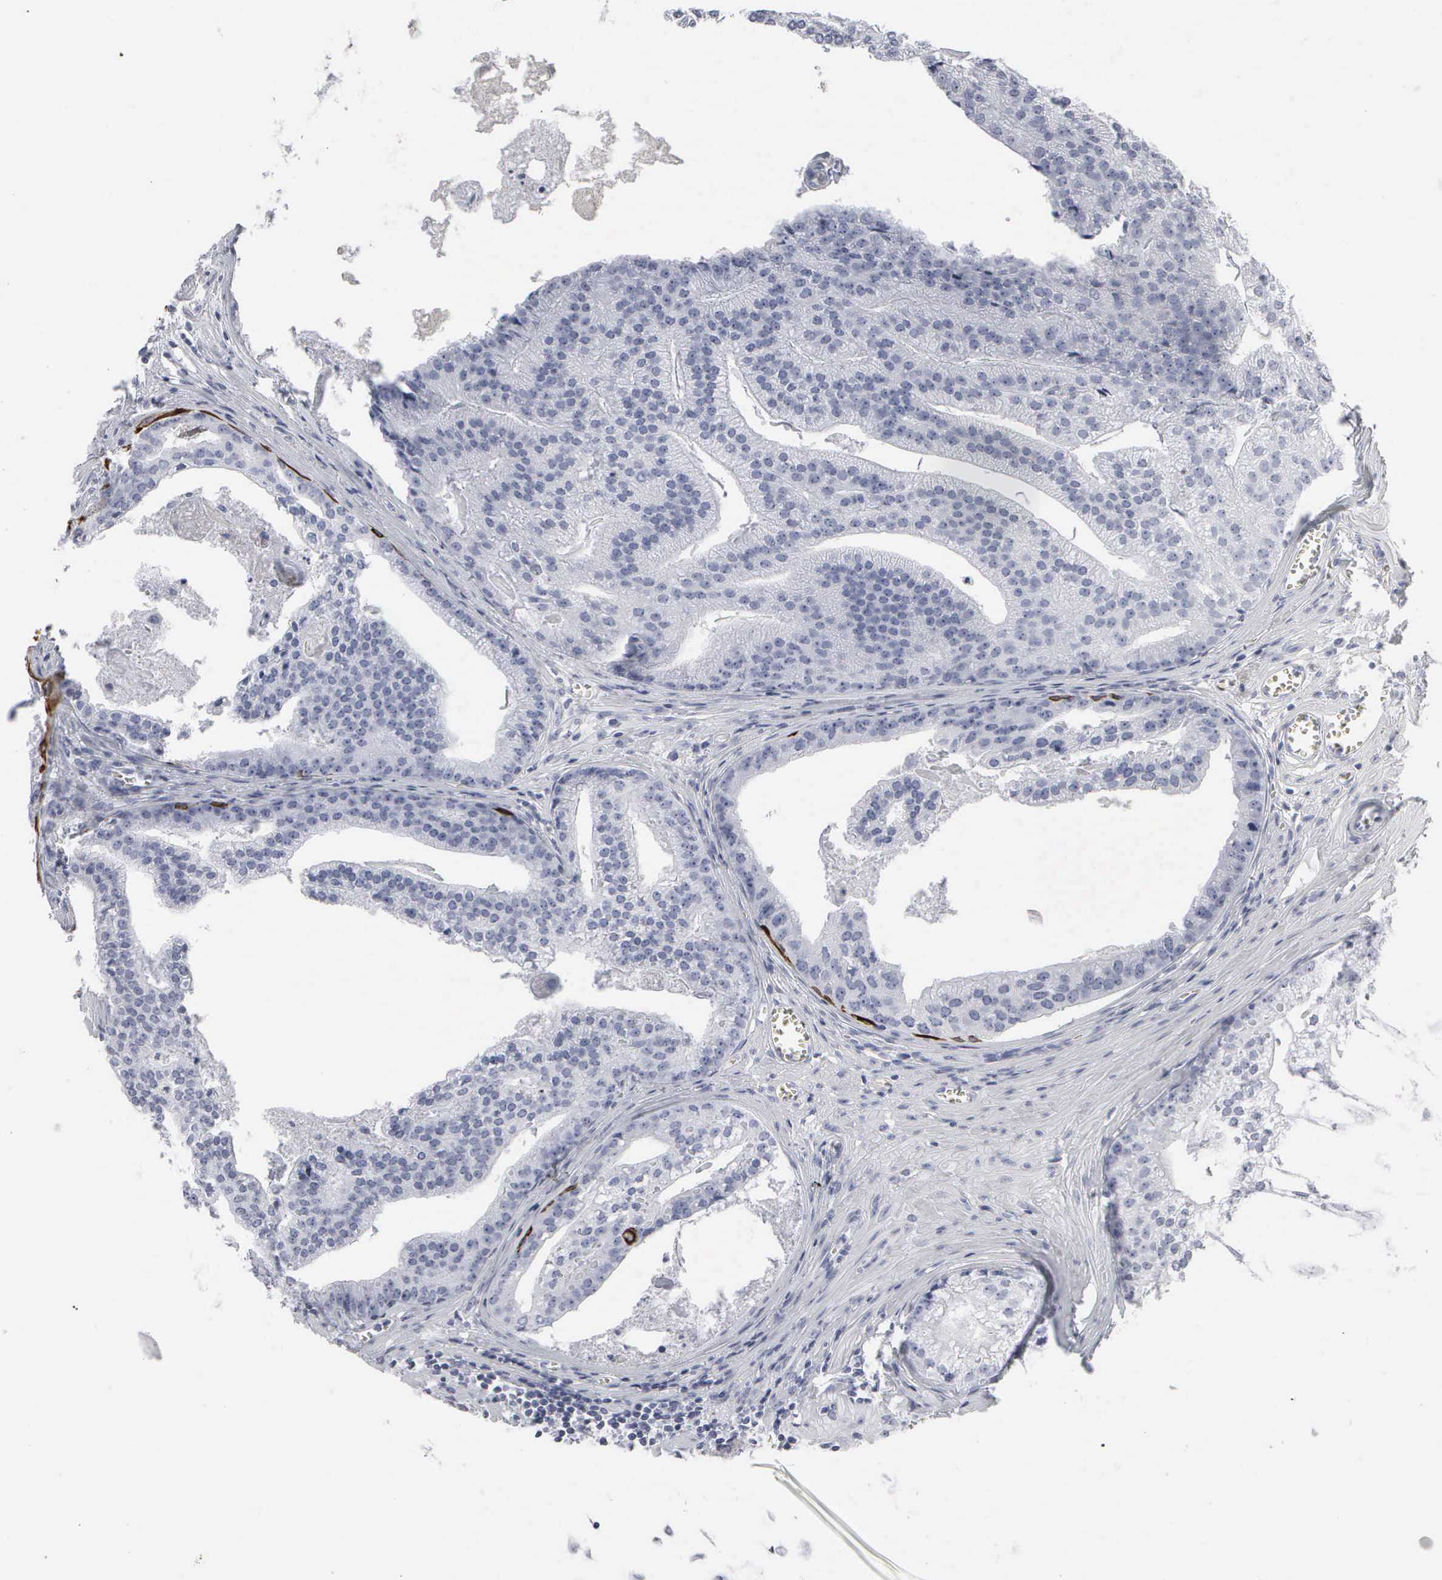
{"staining": {"intensity": "negative", "quantity": "none", "location": "none"}, "tissue": "prostate cancer", "cell_type": "Tumor cells", "image_type": "cancer", "snomed": [{"axis": "morphology", "description": "Adenocarcinoma, High grade"}, {"axis": "topography", "description": "Prostate"}], "caption": "Immunohistochemistry (IHC) of prostate cancer demonstrates no staining in tumor cells.", "gene": "KRT14", "patient": {"sex": "male", "age": 56}}